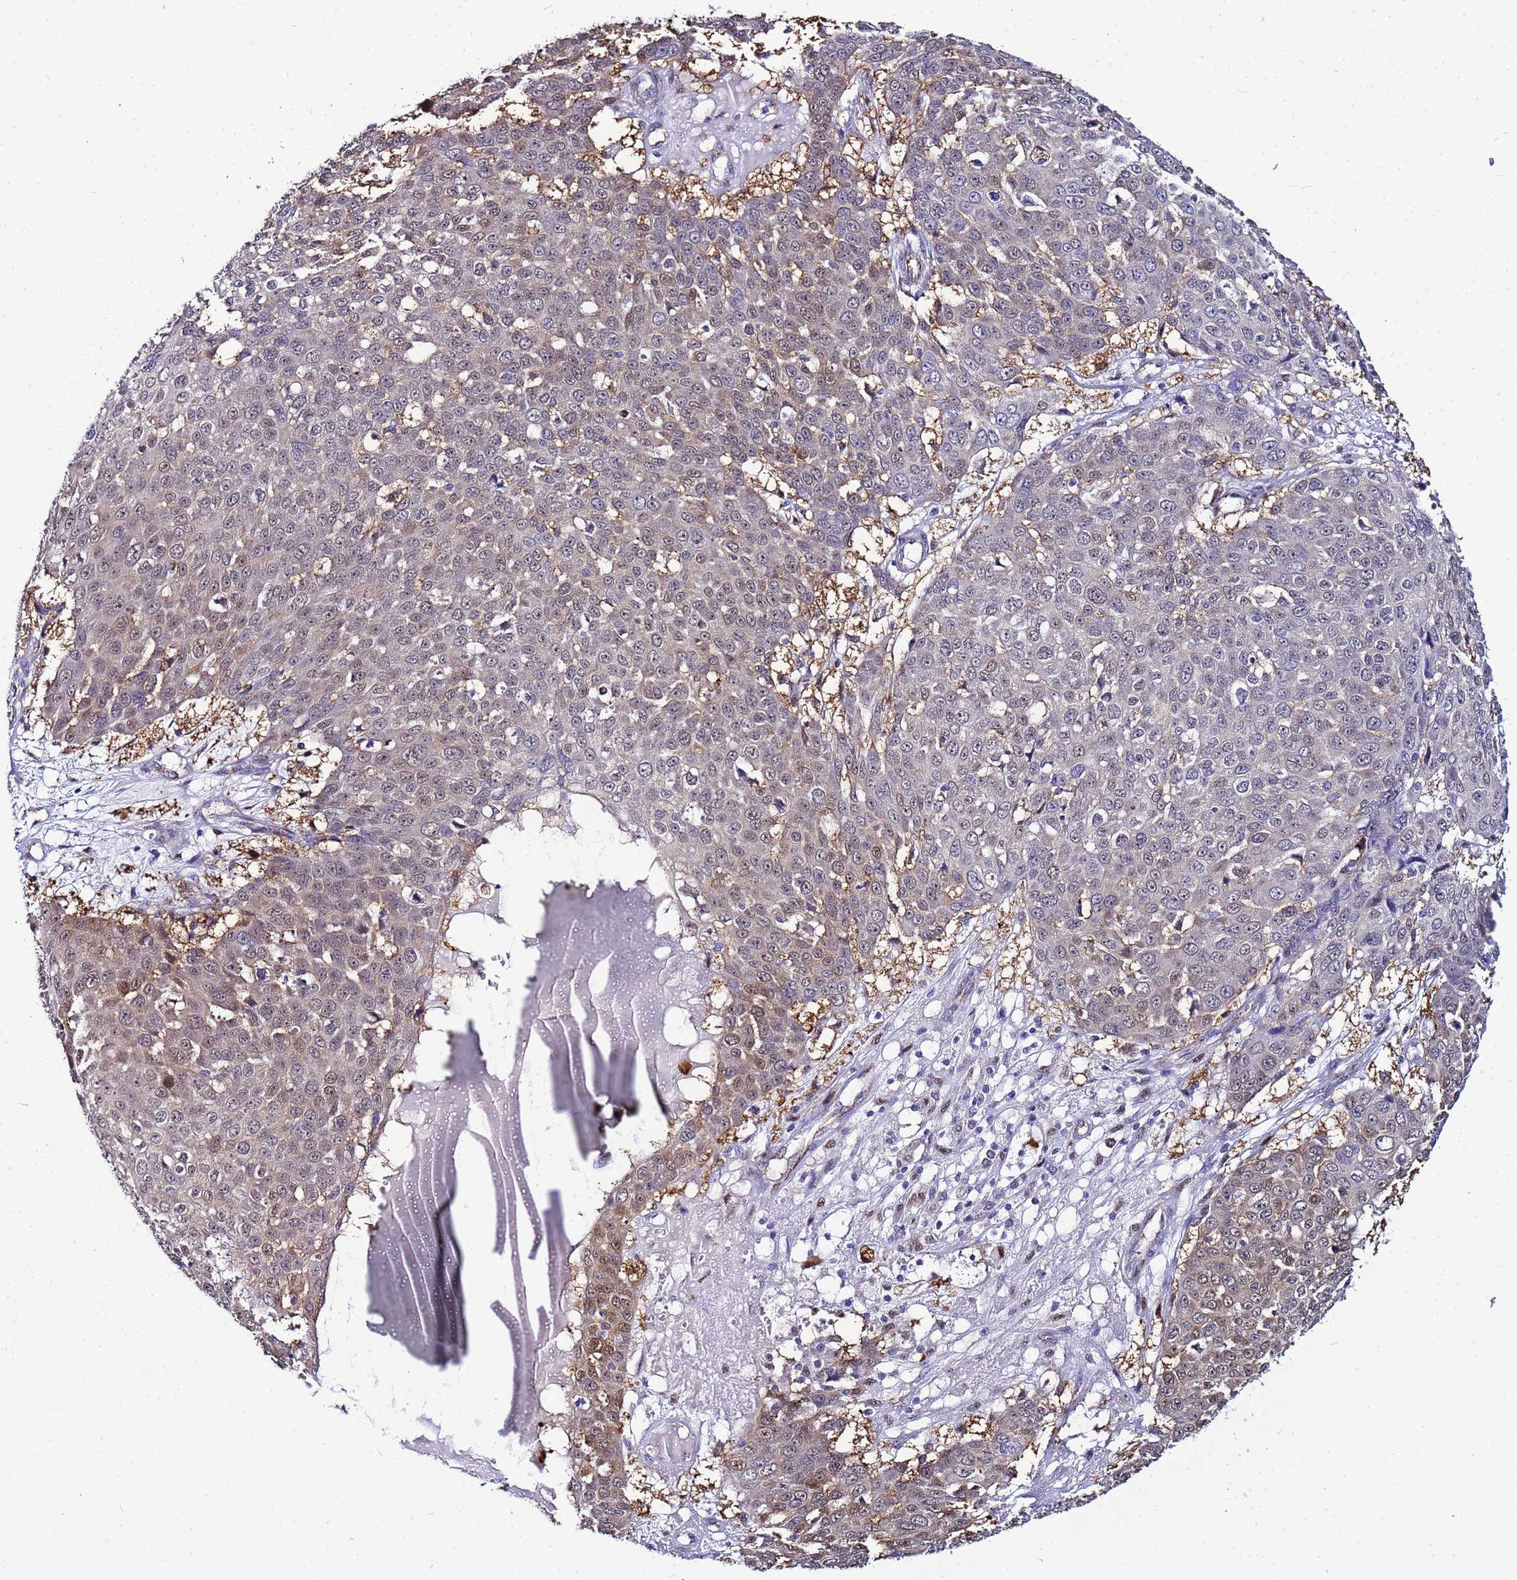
{"staining": {"intensity": "weak", "quantity": "25%-75%", "location": "cytoplasmic/membranous,nuclear"}, "tissue": "skin cancer", "cell_type": "Tumor cells", "image_type": "cancer", "snomed": [{"axis": "morphology", "description": "Squamous cell carcinoma, NOS"}, {"axis": "topography", "description": "Skin"}], "caption": "Protein staining exhibits weak cytoplasmic/membranous and nuclear staining in approximately 25%-75% of tumor cells in squamous cell carcinoma (skin).", "gene": "SLC25A37", "patient": {"sex": "male", "age": 71}}